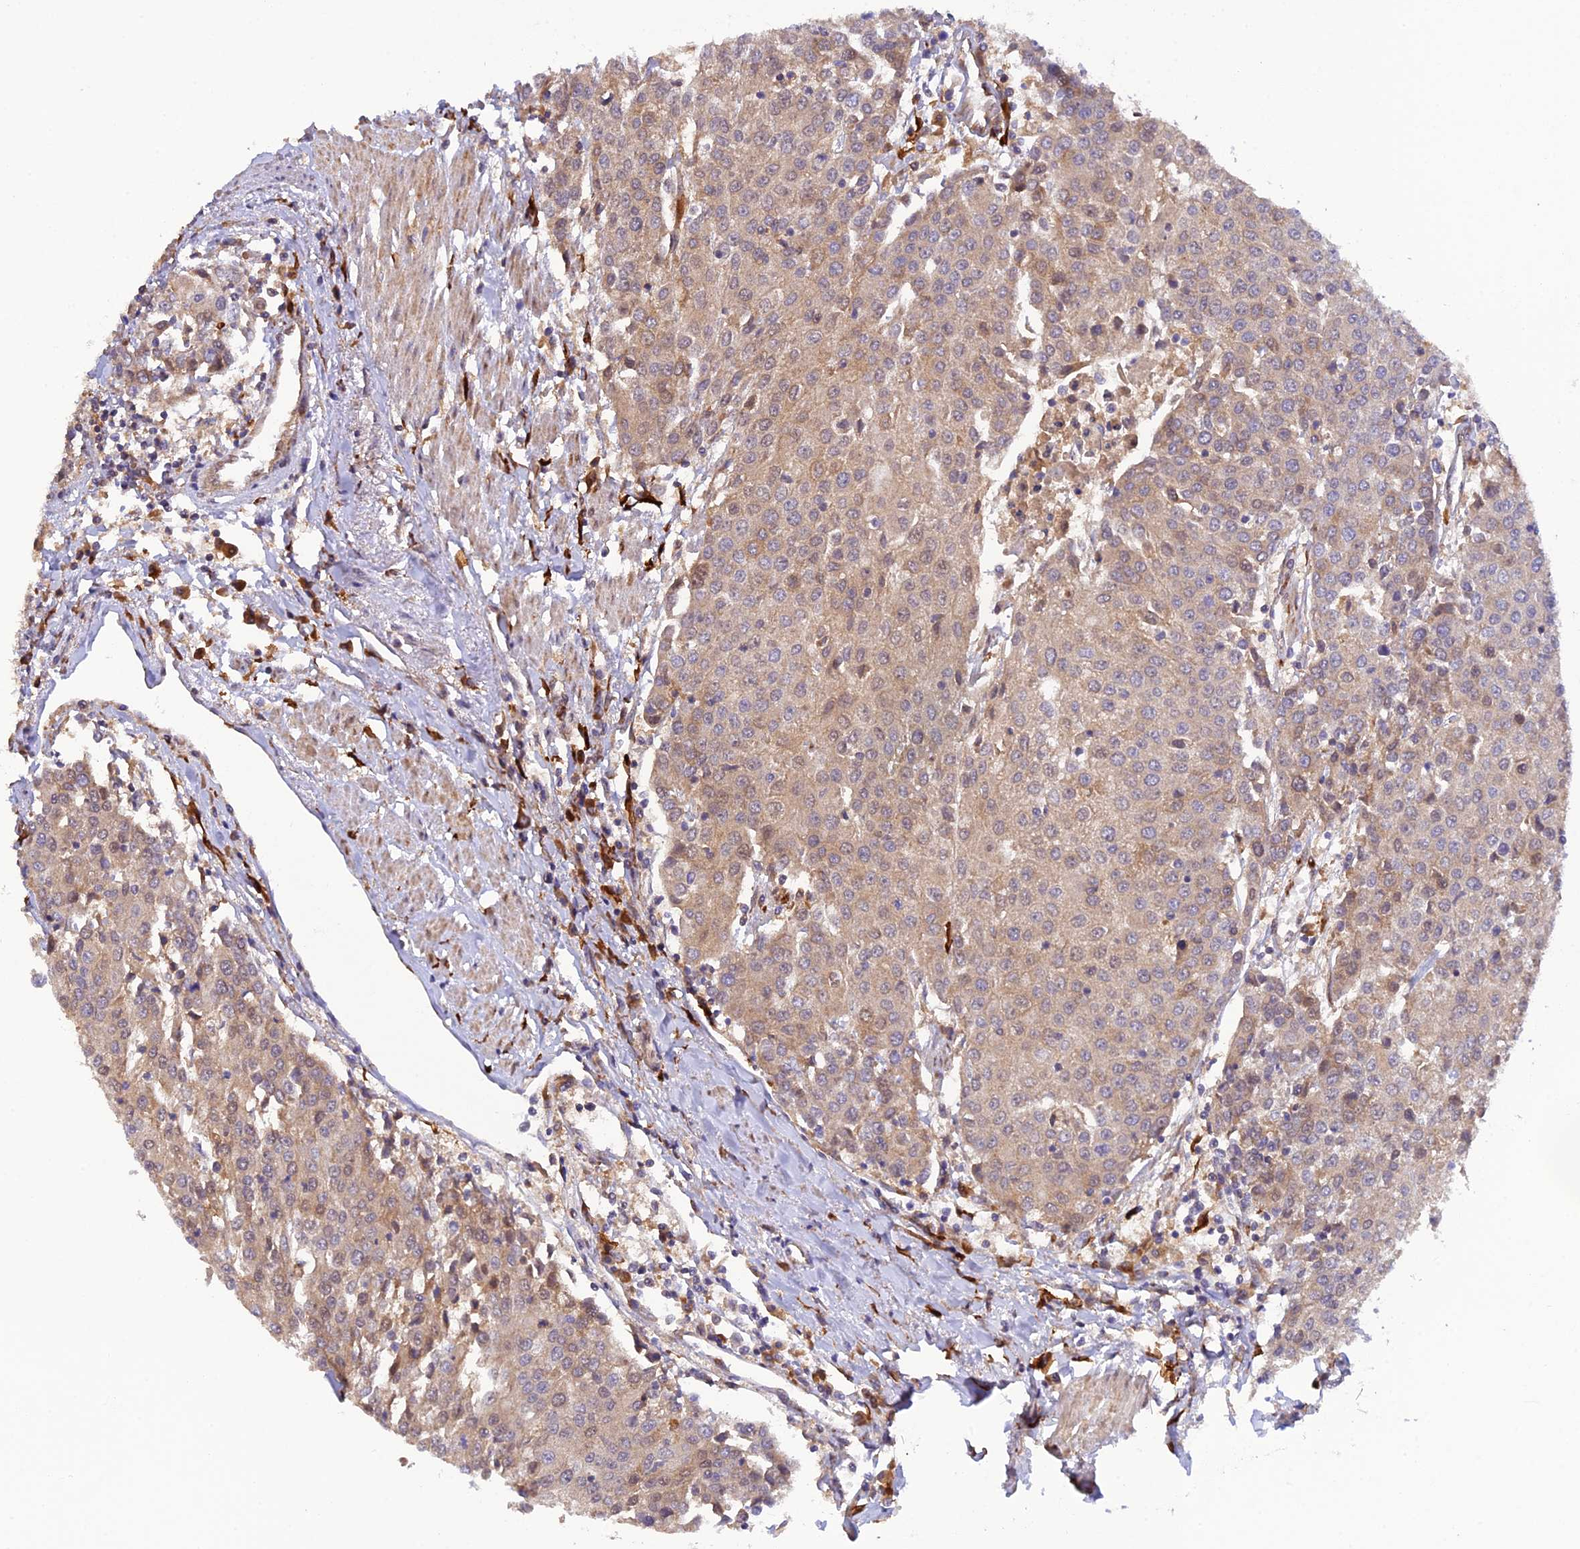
{"staining": {"intensity": "weak", "quantity": ">75%", "location": "cytoplasmic/membranous"}, "tissue": "urothelial cancer", "cell_type": "Tumor cells", "image_type": "cancer", "snomed": [{"axis": "morphology", "description": "Urothelial carcinoma, High grade"}, {"axis": "topography", "description": "Urinary bladder"}], "caption": "Tumor cells display low levels of weak cytoplasmic/membranous expression in about >75% of cells in high-grade urothelial carcinoma. Nuclei are stained in blue.", "gene": "P3H3", "patient": {"sex": "female", "age": 85}}